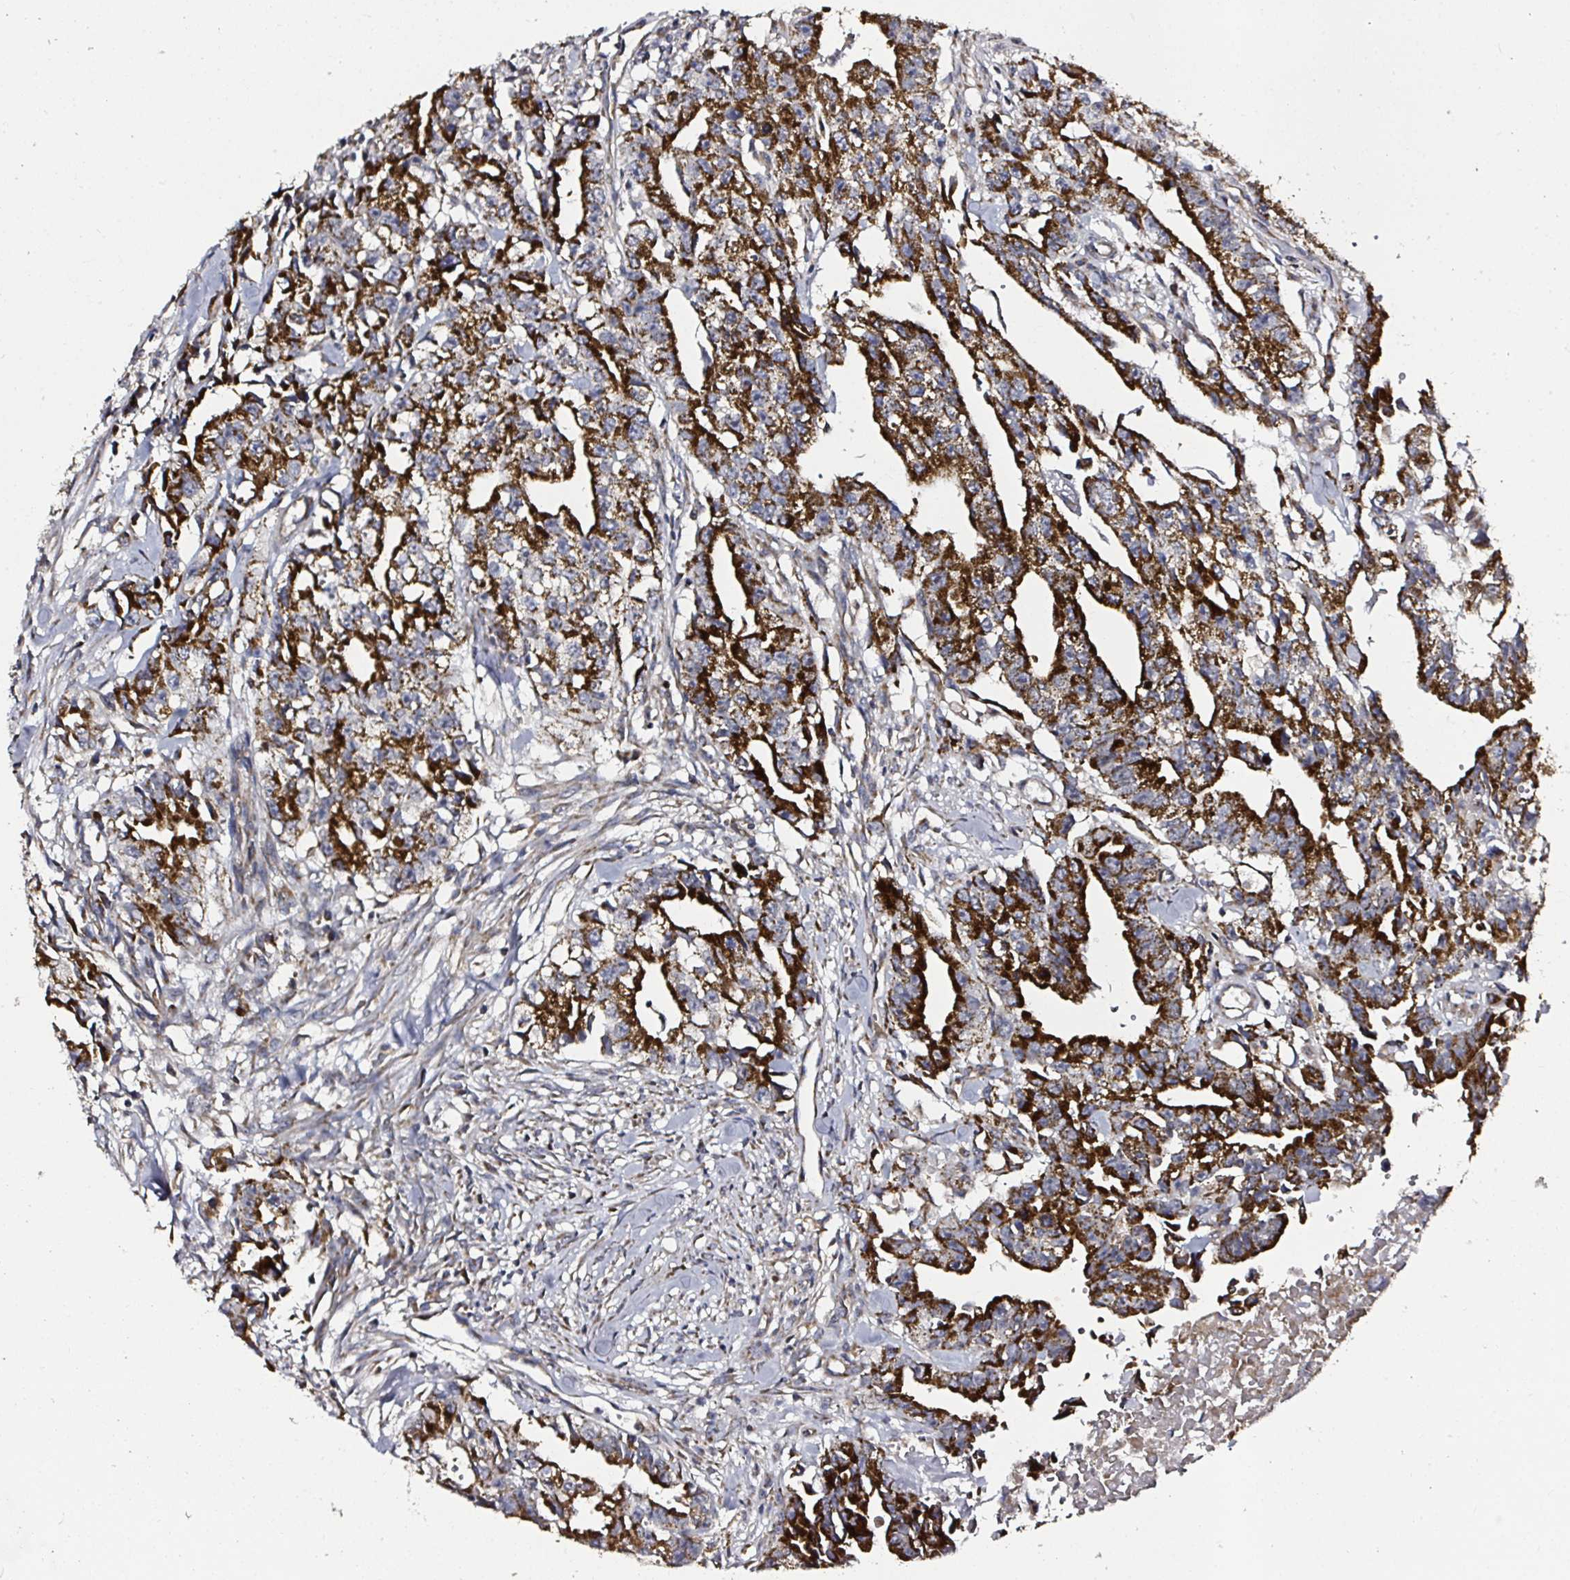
{"staining": {"intensity": "strong", "quantity": ">75%", "location": "cytoplasmic/membranous"}, "tissue": "testis cancer", "cell_type": "Tumor cells", "image_type": "cancer", "snomed": [{"axis": "morphology", "description": "Carcinoma, Embryonal, NOS"}, {"axis": "morphology", "description": "Teratoma, malignant, NOS"}, {"axis": "topography", "description": "Testis"}], "caption": "A high-resolution photomicrograph shows immunohistochemistry (IHC) staining of embryonal carcinoma (testis), which exhibits strong cytoplasmic/membranous expression in about >75% of tumor cells.", "gene": "ATAD3B", "patient": {"sex": "male", "age": 24}}